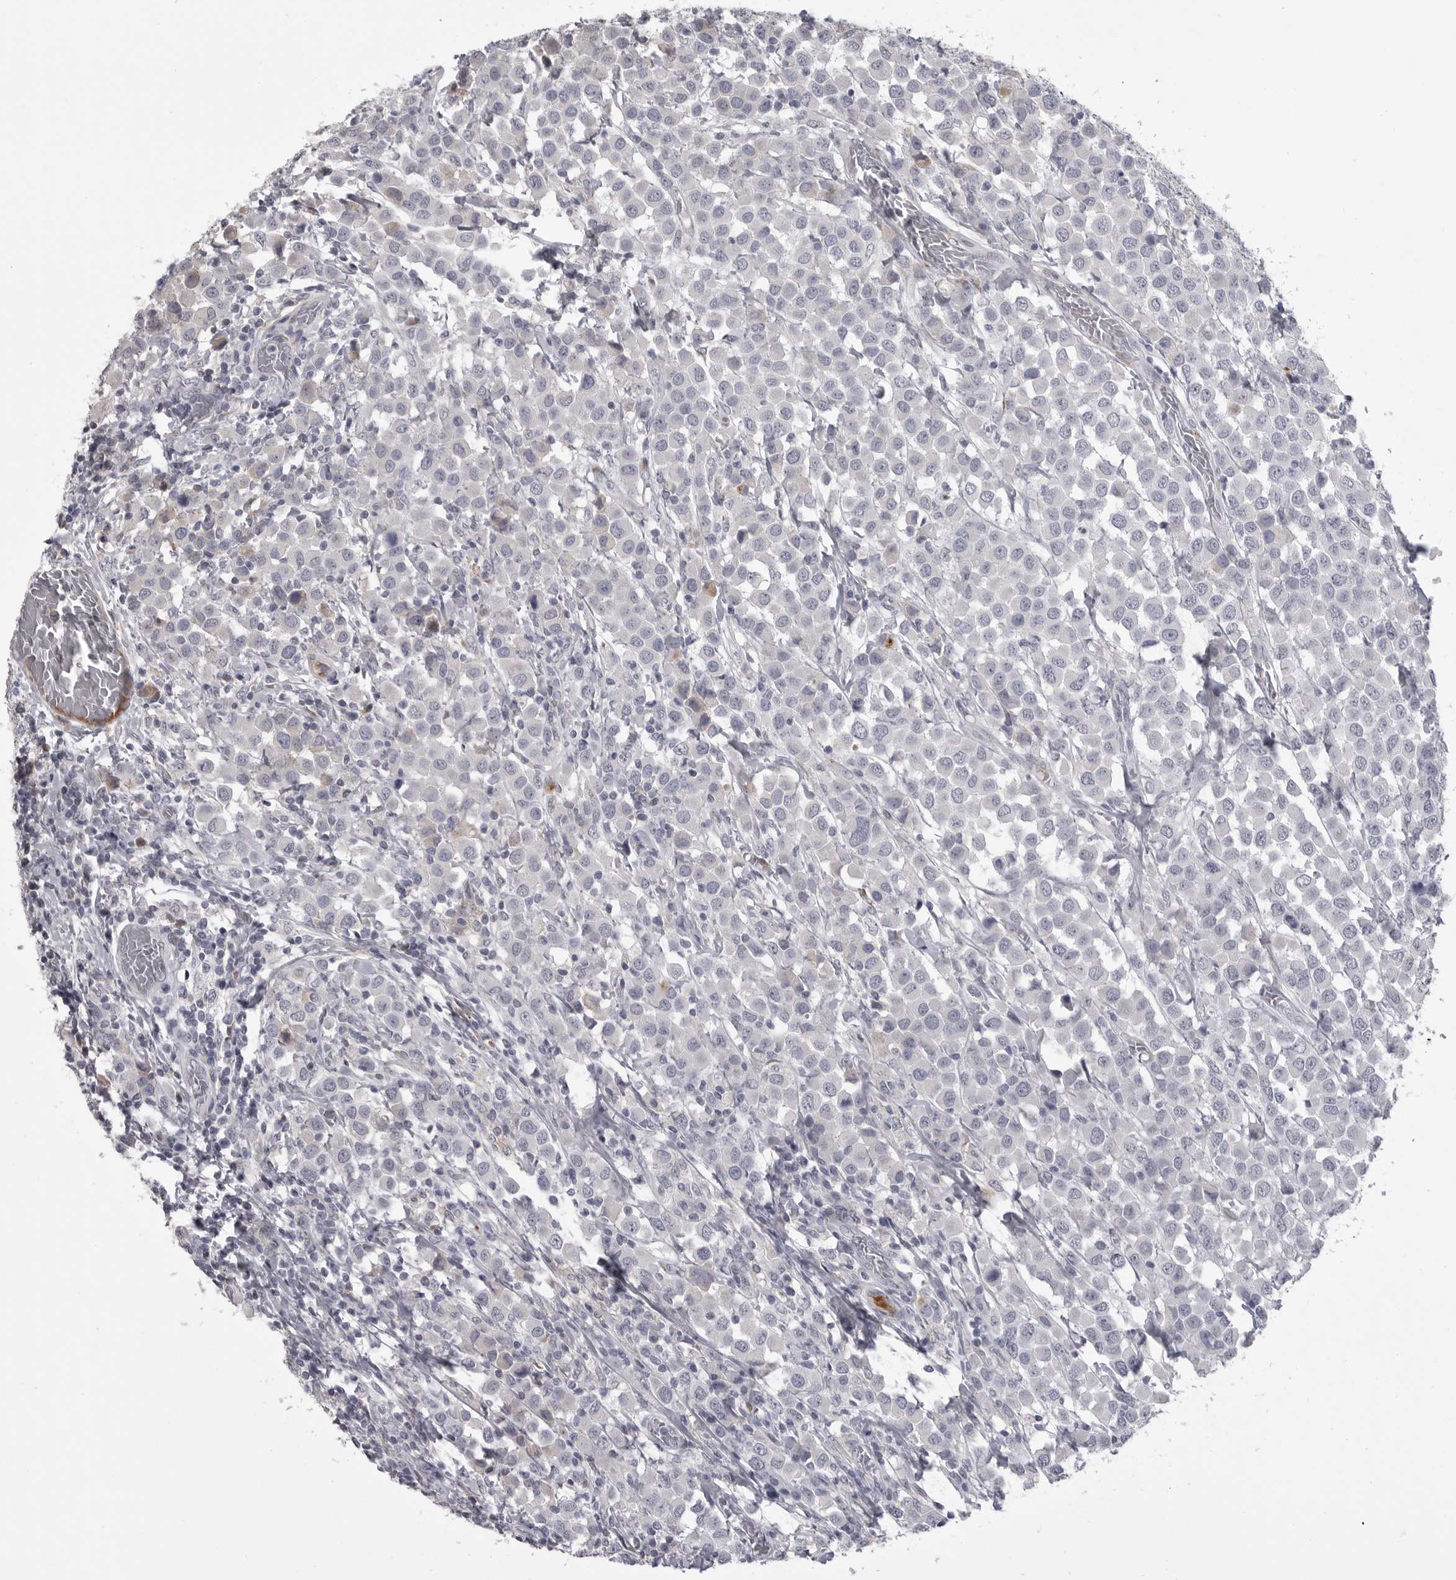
{"staining": {"intensity": "negative", "quantity": "none", "location": "none"}, "tissue": "breast cancer", "cell_type": "Tumor cells", "image_type": "cancer", "snomed": [{"axis": "morphology", "description": "Duct carcinoma"}, {"axis": "topography", "description": "Breast"}], "caption": "High magnification brightfield microscopy of infiltrating ductal carcinoma (breast) stained with DAB (brown) and counterstained with hematoxylin (blue): tumor cells show no significant staining. (Brightfield microscopy of DAB (3,3'-diaminobenzidine) IHC at high magnification).", "gene": "SERPING1", "patient": {"sex": "female", "age": 61}}